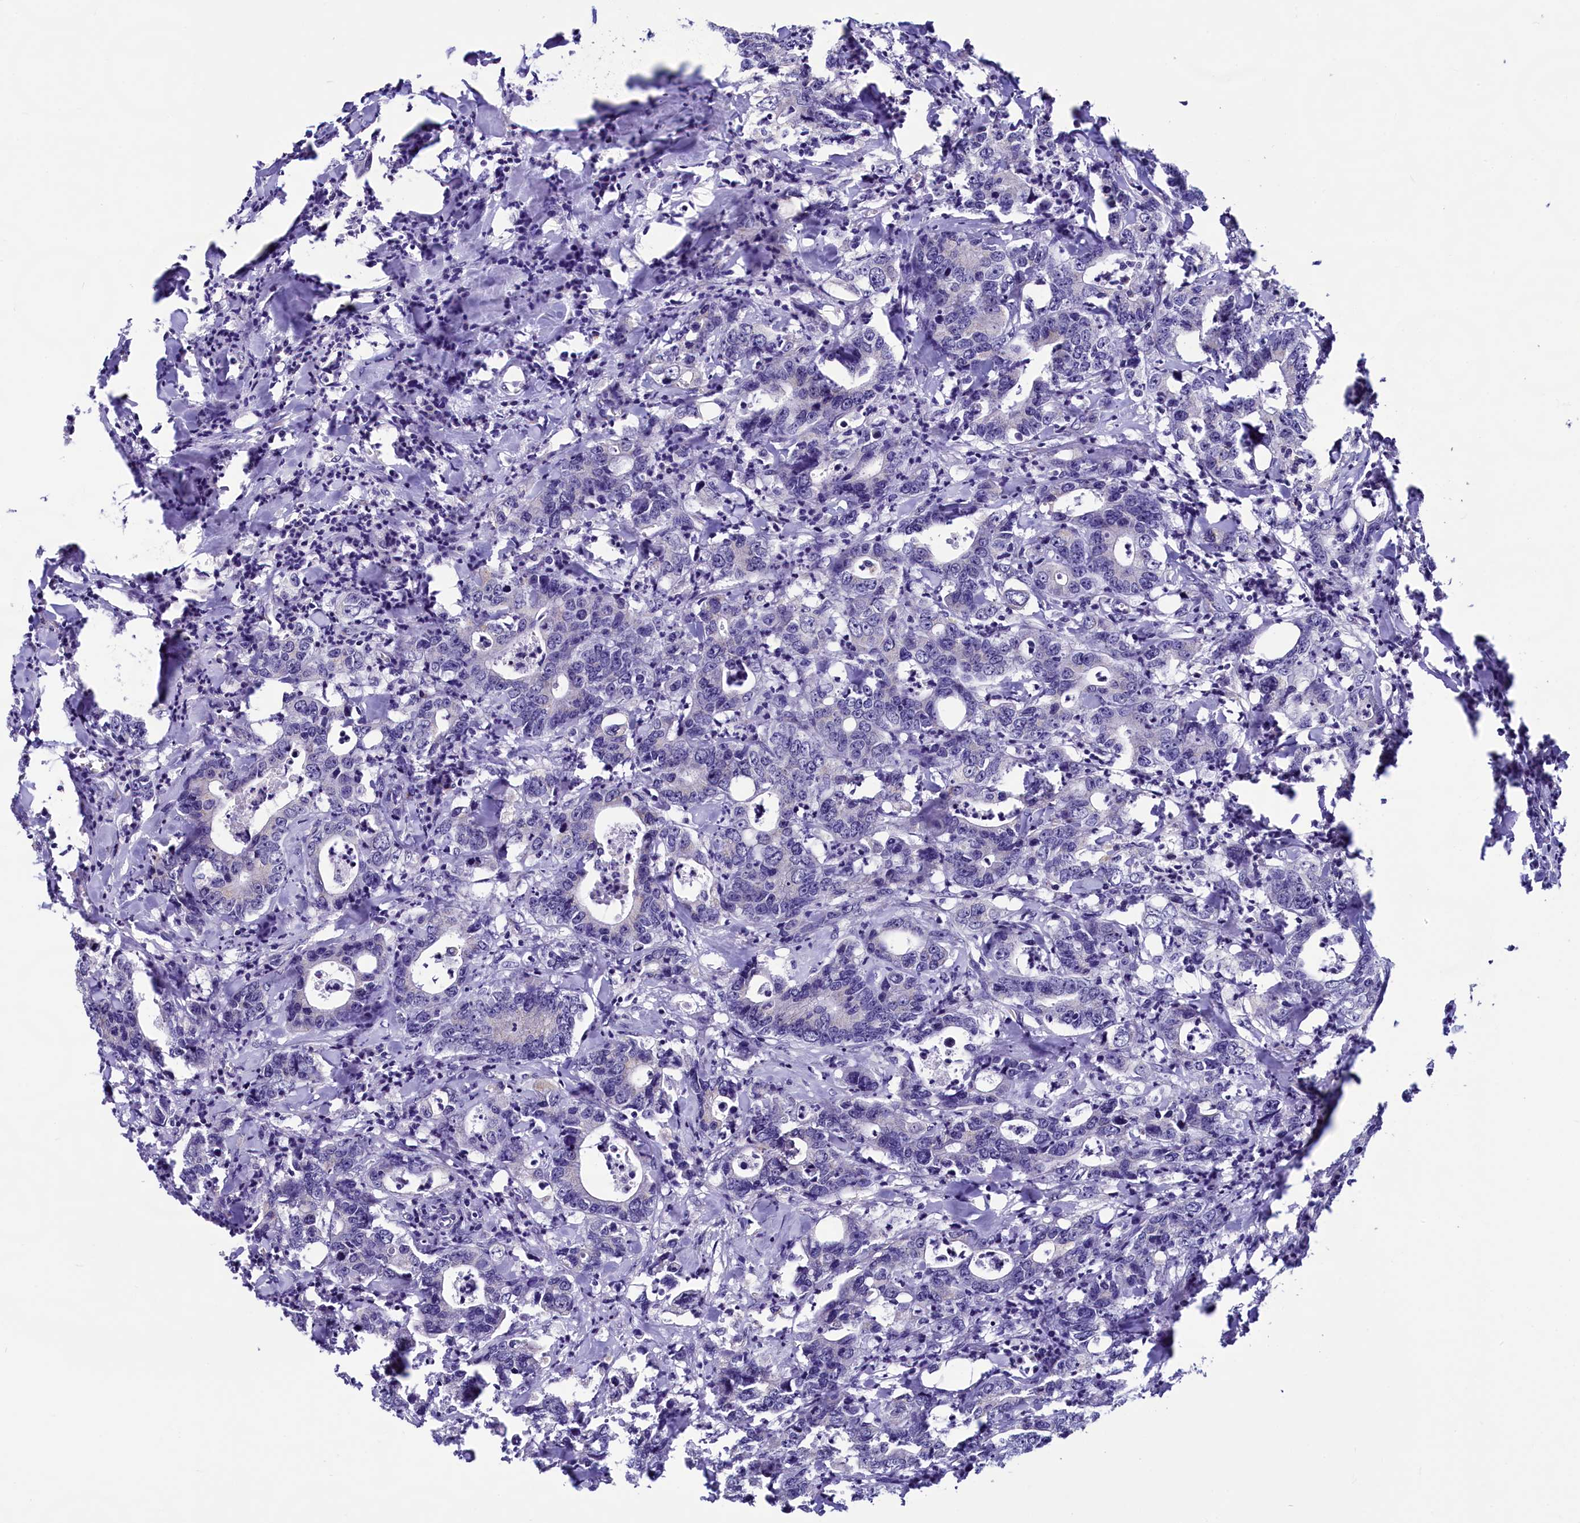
{"staining": {"intensity": "negative", "quantity": "none", "location": "none"}, "tissue": "colorectal cancer", "cell_type": "Tumor cells", "image_type": "cancer", "snomed": [{"axis": "morphology", "description": "Adenocarcinoma, NOS"}, {"axis": "topography", "description": "Colon"}], "caption": "This is an immunohistochemistry micrograph of human colorectal adenocarcinoma. There is no expression in tumor cells.", "gene": "SEC24C", "patient": {"sex": "female", "age": 75}}